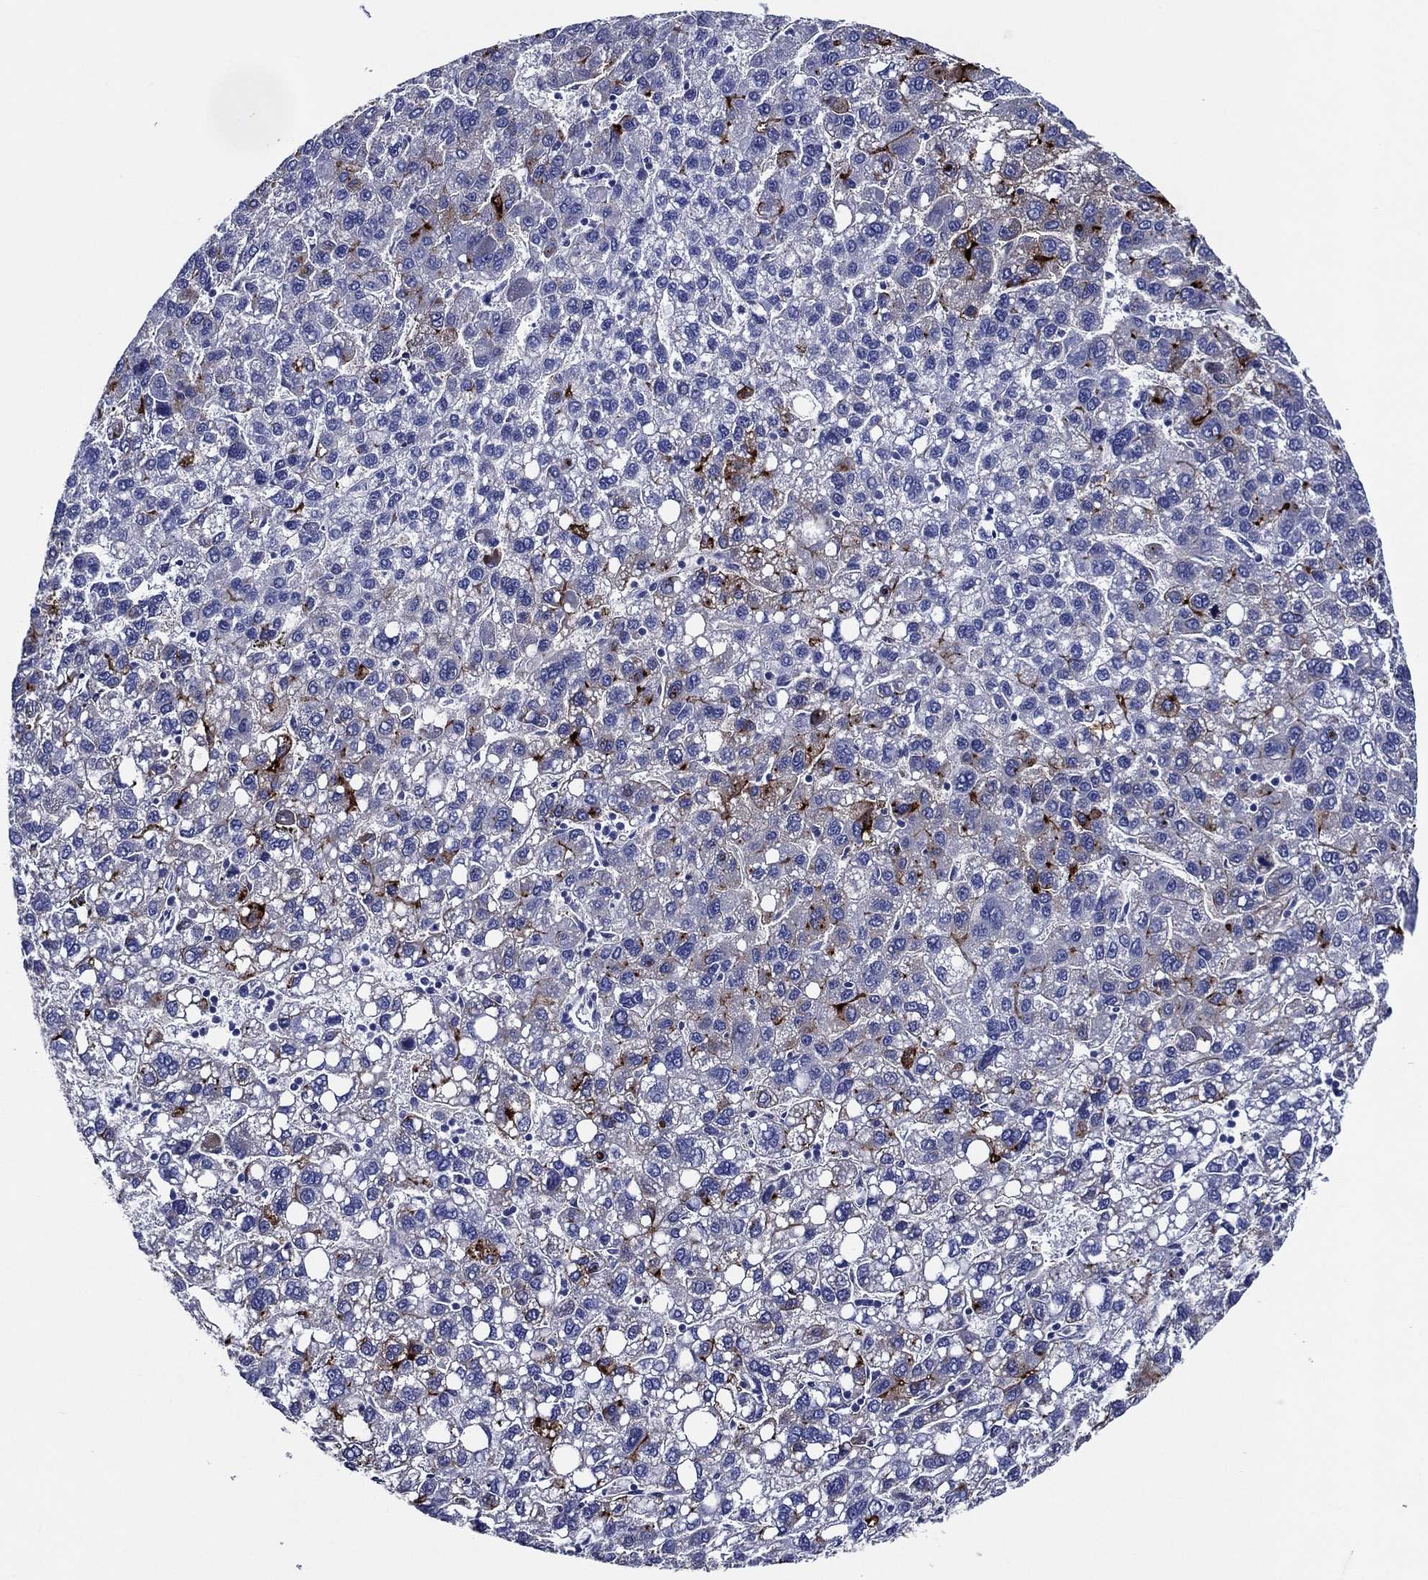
{"staining": {"intensity": "strong", "quantity": "<25%", "location": "cytoplasmic/membranous"}, "tissue": "liver cancer", "cell_type": "Tumor cells", "image_type": "cancer", "snomed": [{"axis": "morphology", "description": "Carcinoma, Hepatocellular, NOS"}, {"axis": "topography", "description": "Liver"}], "caption": "Immunohistochemical staining of human hepatocellular carcinoma (liver) demonstrates strong cytoplasmic/membranous protein expression in about <25% of tumor cells.", "gene": "ACE2", "patient": {"sex": "female", "age": 82}}